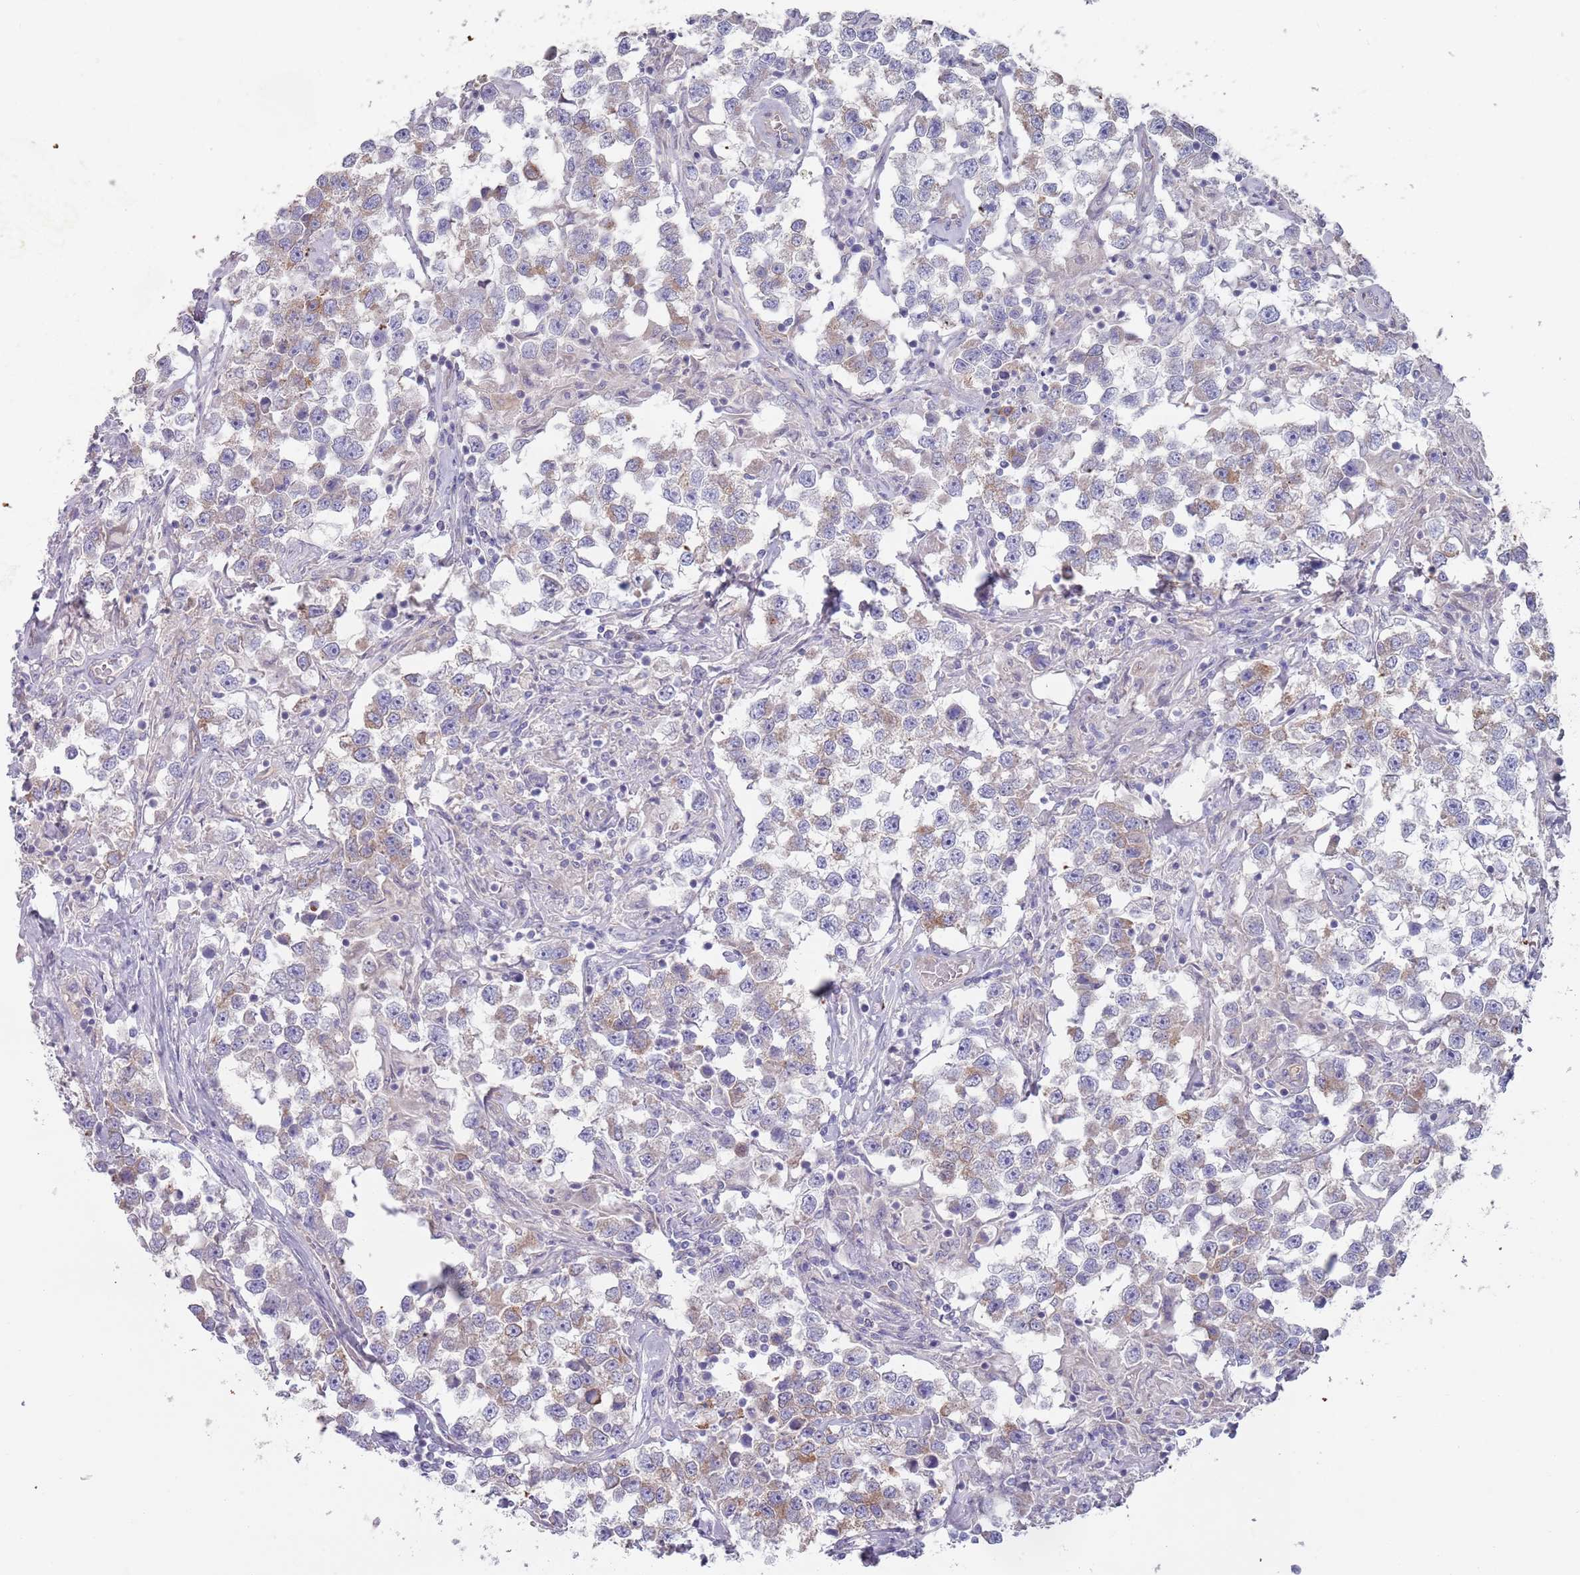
{"staining": {"intensity": "weak", "quantity": "<25%", "location": "cytoplasmic/membranous"}, "tissue": "testis cancer", "cell_type": "Tumor cells", "image_type": "cancer", "snomed": [{"axis": "morphology", "description": "Seminoma, NOS"}, {"axis": "topography", "description": "Testis"}], "caption": "This is an immunohistochemistry (IHC) micrograph of testis cancer. There is no staining in tumor cells.", "gene": "APPL2", "patient": {"sex": "male", "age": 46}}